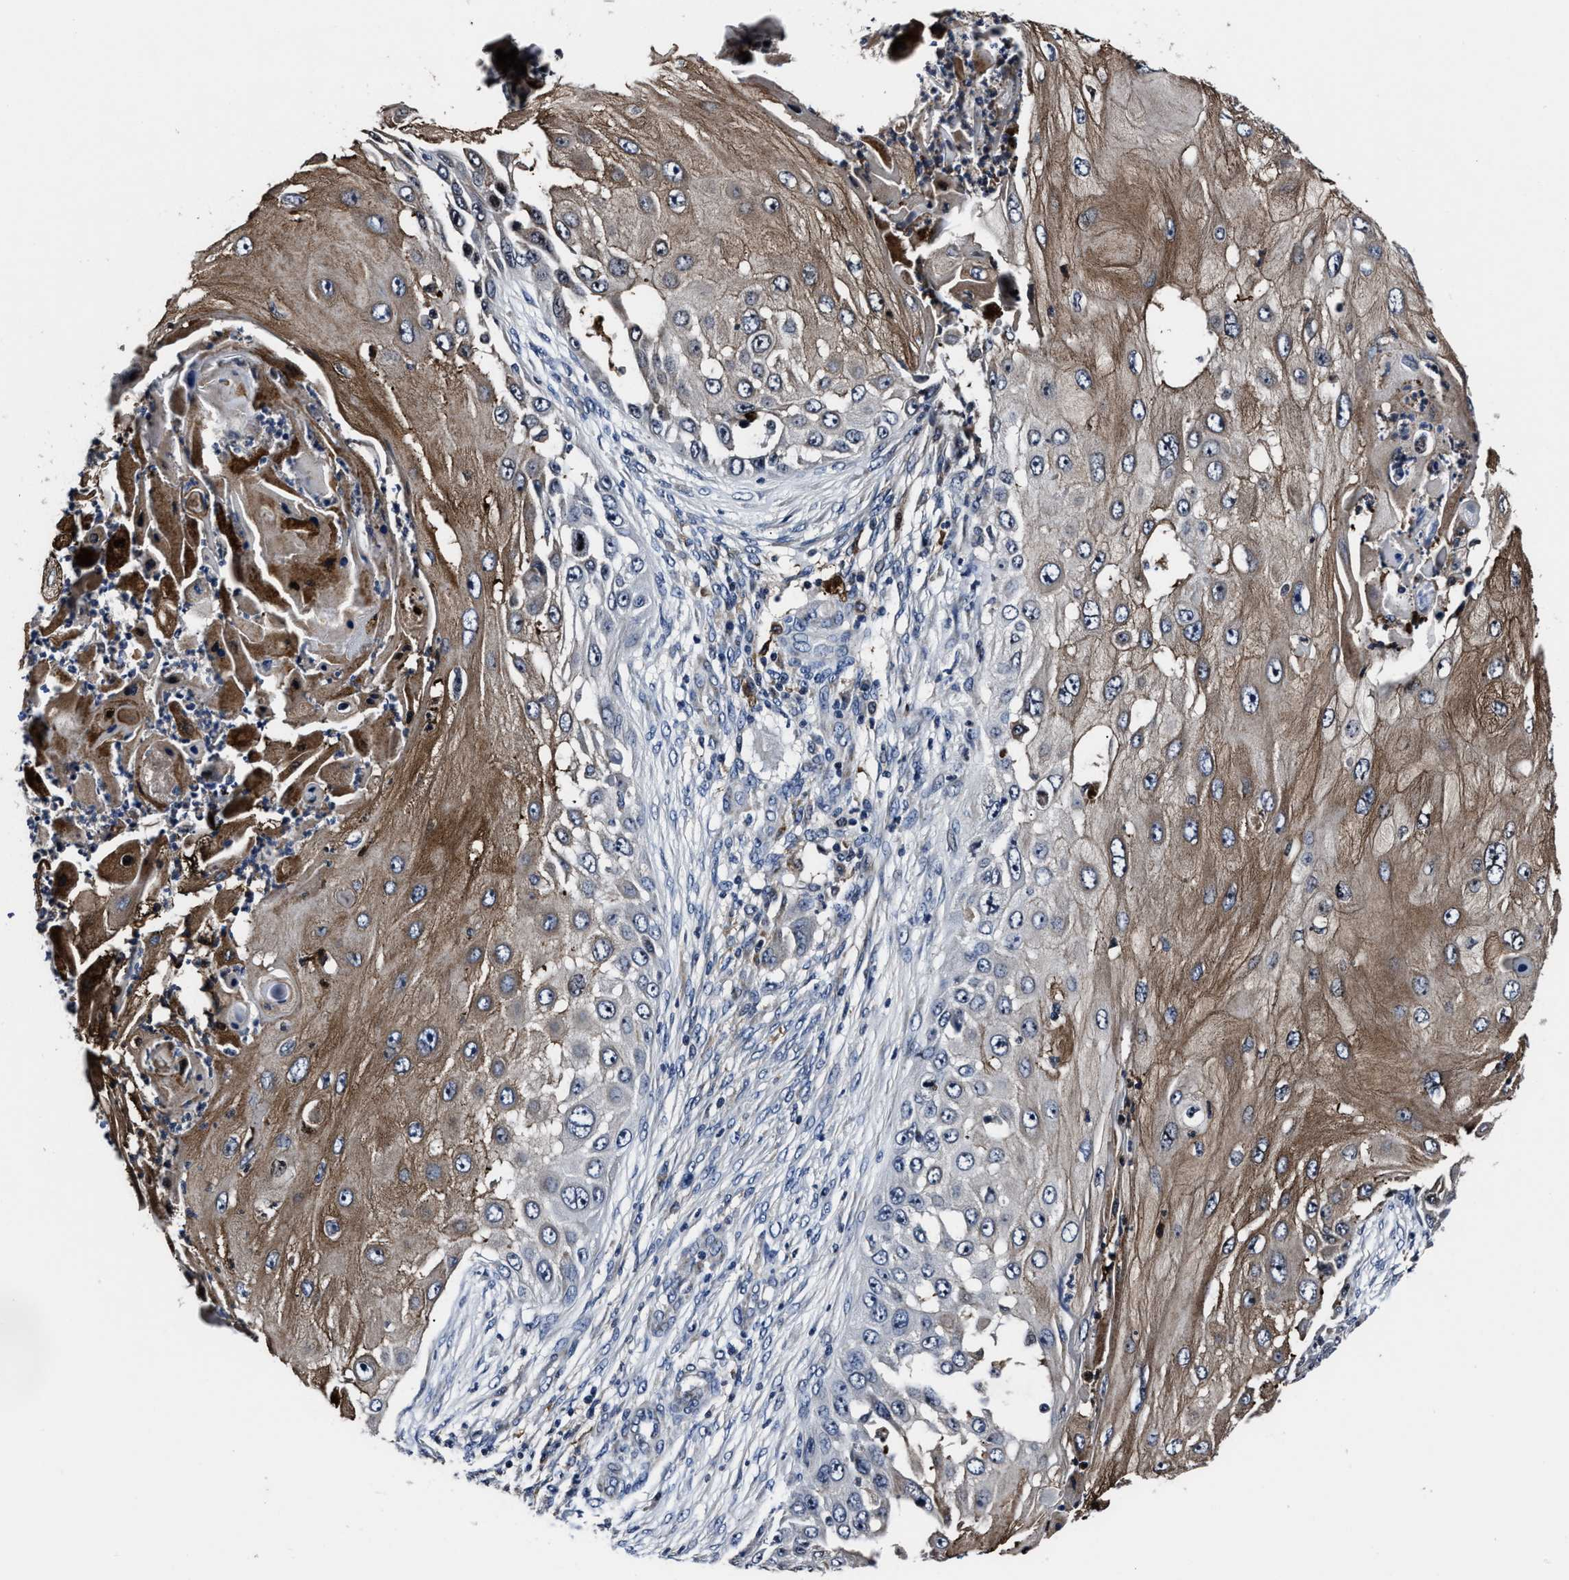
{"staining": {"intensity": "moderate", "quantity": "25%-75%", "location": "cytoplasmic/membranous"}, "tissue": "skin cancer", "cell_type": "Tumor cells", "image_type": "cancer", "snomed": [{"axis": "morphology", "description": "Squamous cell carcinoma, NOS"}, {"axis": "topography", "description": "Skin"}], "caption": "A medium amount of moderate cytoplasmic/membranous staining is identified in approximately 25%-75% of tumor cells in skin cancer tissue. The staining was performed using DAB (3,3'-diaminobenzidine) to visualize the protein expression in brown, while the nuclei were stained in blue with hematoxylin (Magnification: 20x).", "gene": "RSBN1L", "patient": {"sex": "female", "age": 44}}